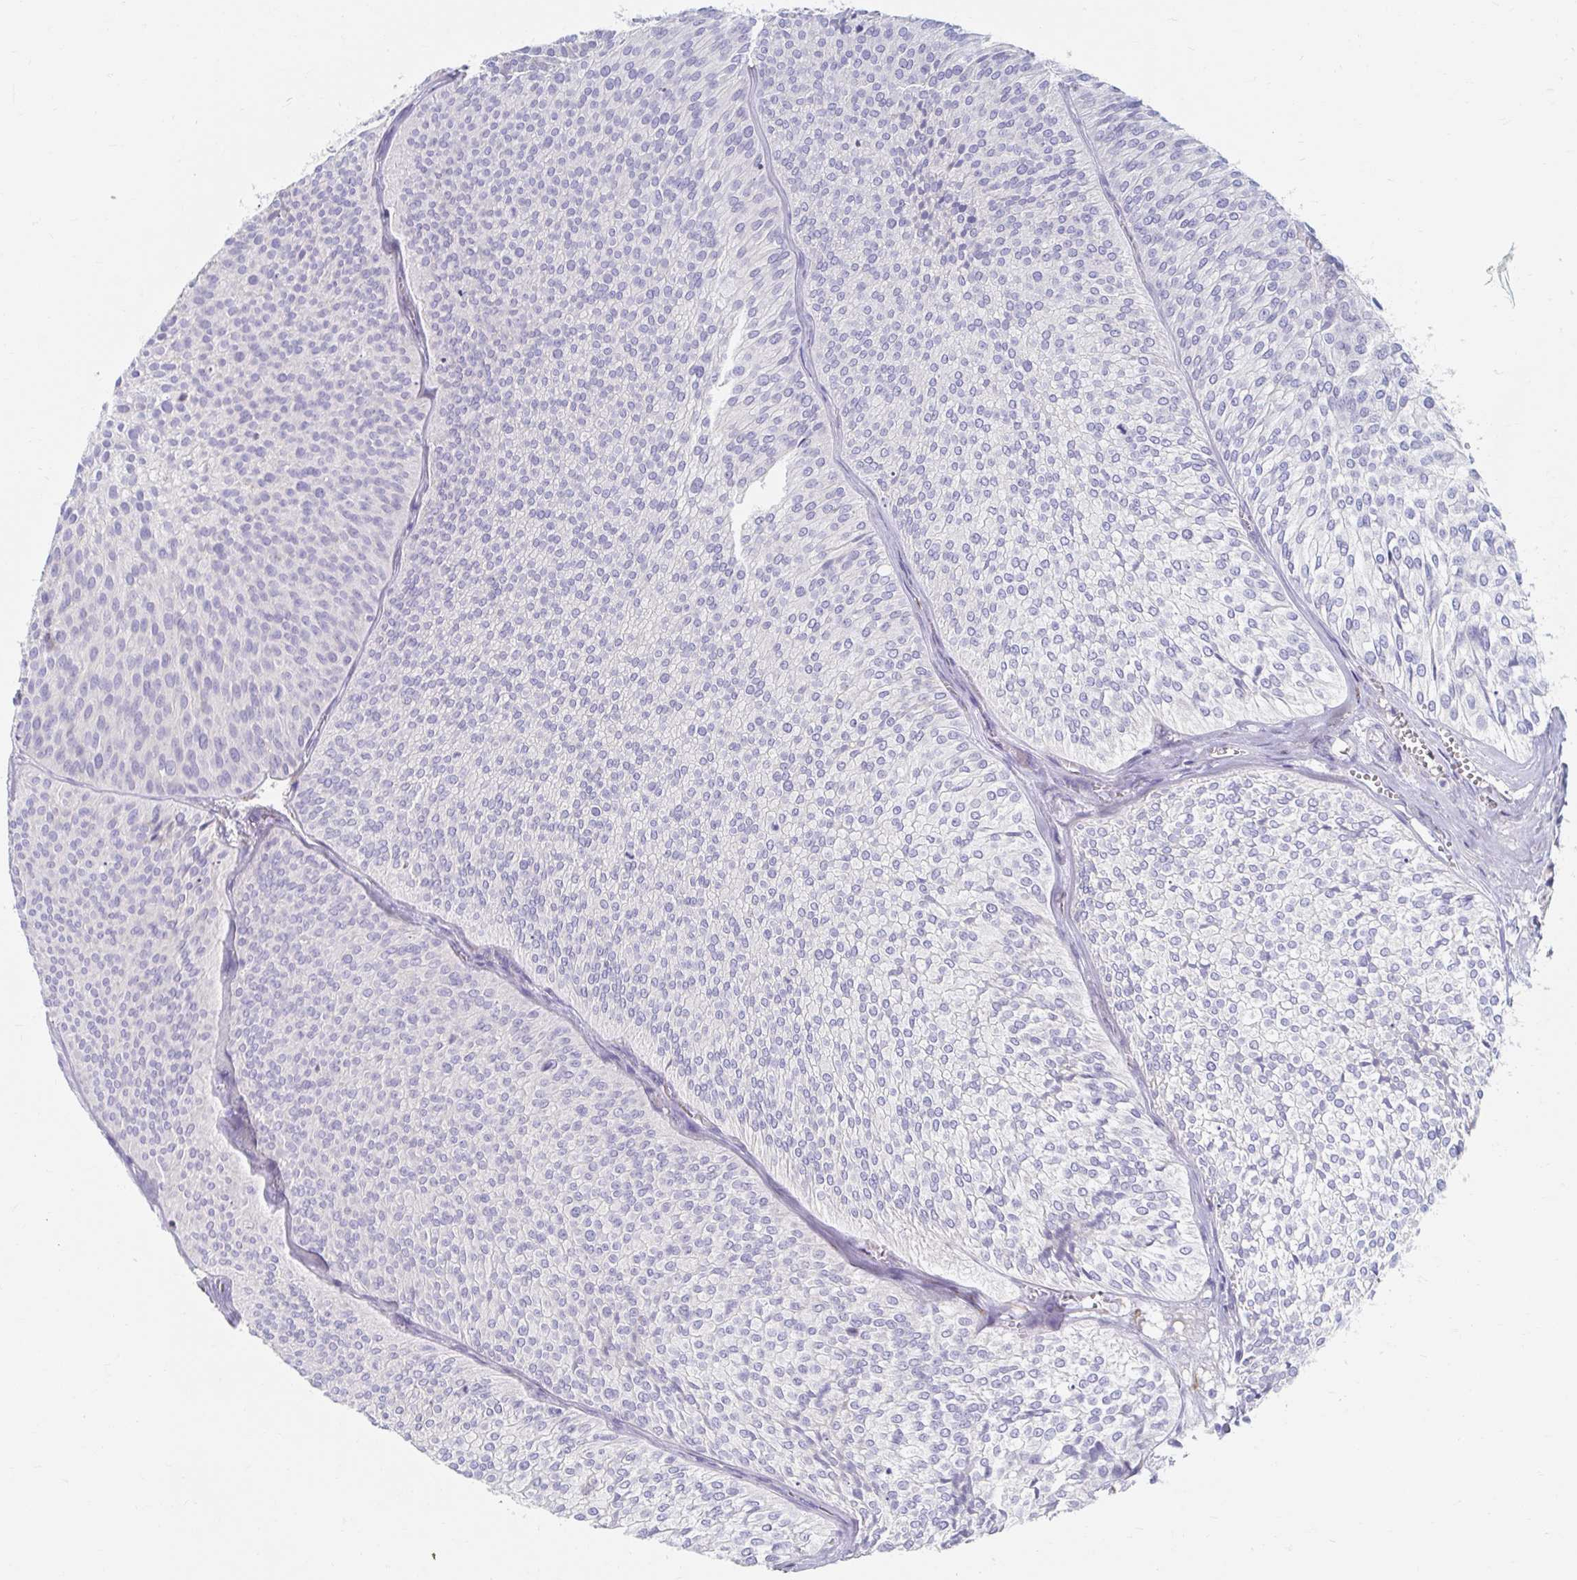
{"staining": {"intensity": "negative", "quantity": "none", "location": "none"}, "tissue": "urothelial cancer", "cell_type": "Tumor cells", "image_type": "cancer", "snomed": [{"axis": "morphology", "description": "Urothelial carcinoma, Low grade"}, {"axis": "topography", "description": "Urinary bladder"}], "caption": "A micrograph of human urothelial cancer is negative for staining in tumor cells.", "gene": "MYLK2", "patient": {"sex": "male", "age": 91}}